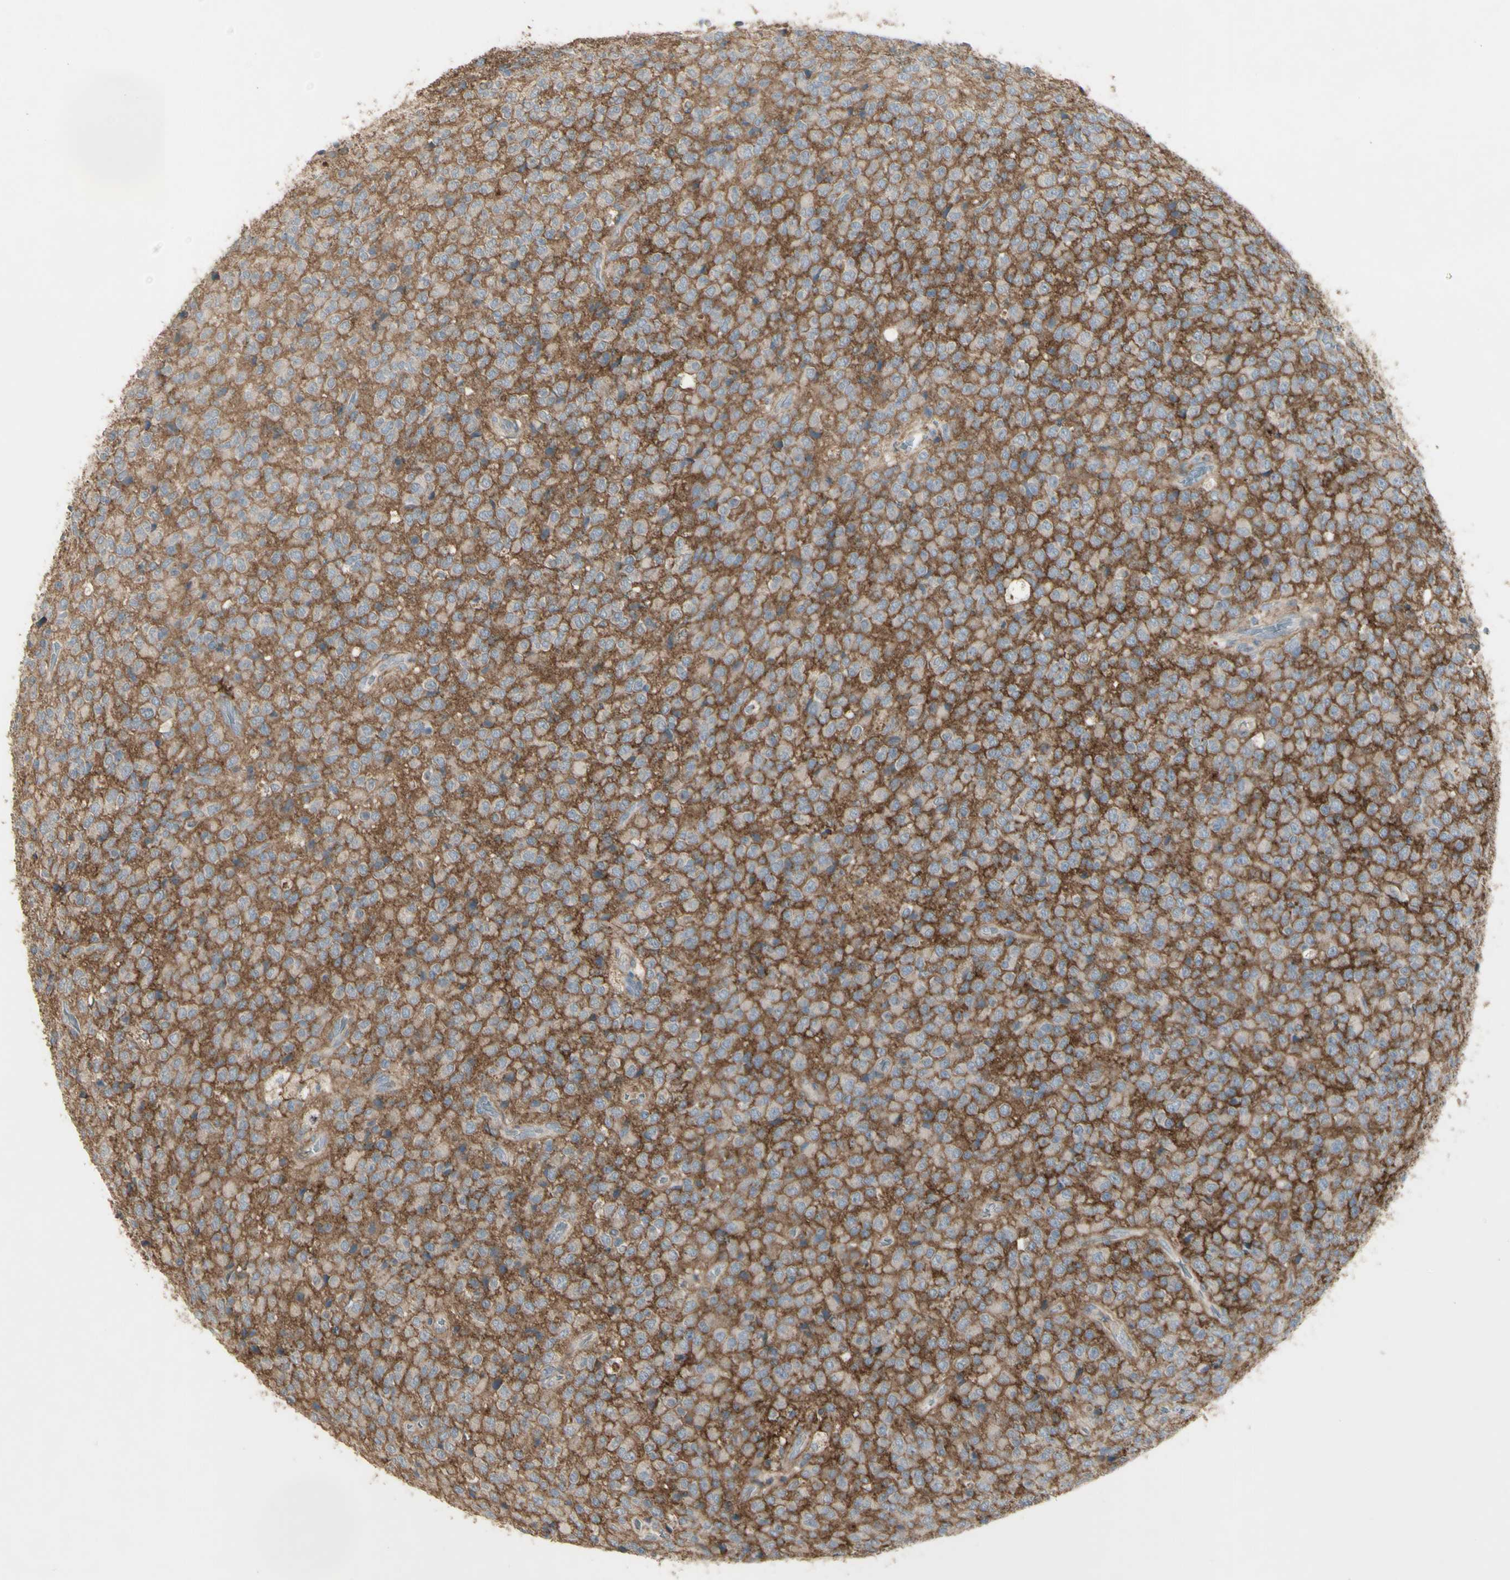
{"staining": {"intensity": "moderate", "quantity": ">75%", "location": "cytoplasmic/membranous"}, "tissue": "glioma", "cell_type": "Tumor cells", "image_type": "cancer", "snomed": [{"axis": "morphology", "description": "Glioma, malignant, High grade"}, {"axis": "topography", "description": "pancreas cauda"}], "caption": "Protein staining of glioma tissue shows moderate cytoplasmic/membranous expression in approximately >75% of tumor cells.", "gene": "CD276", "patient": {"sex": "male", "age": 60}}